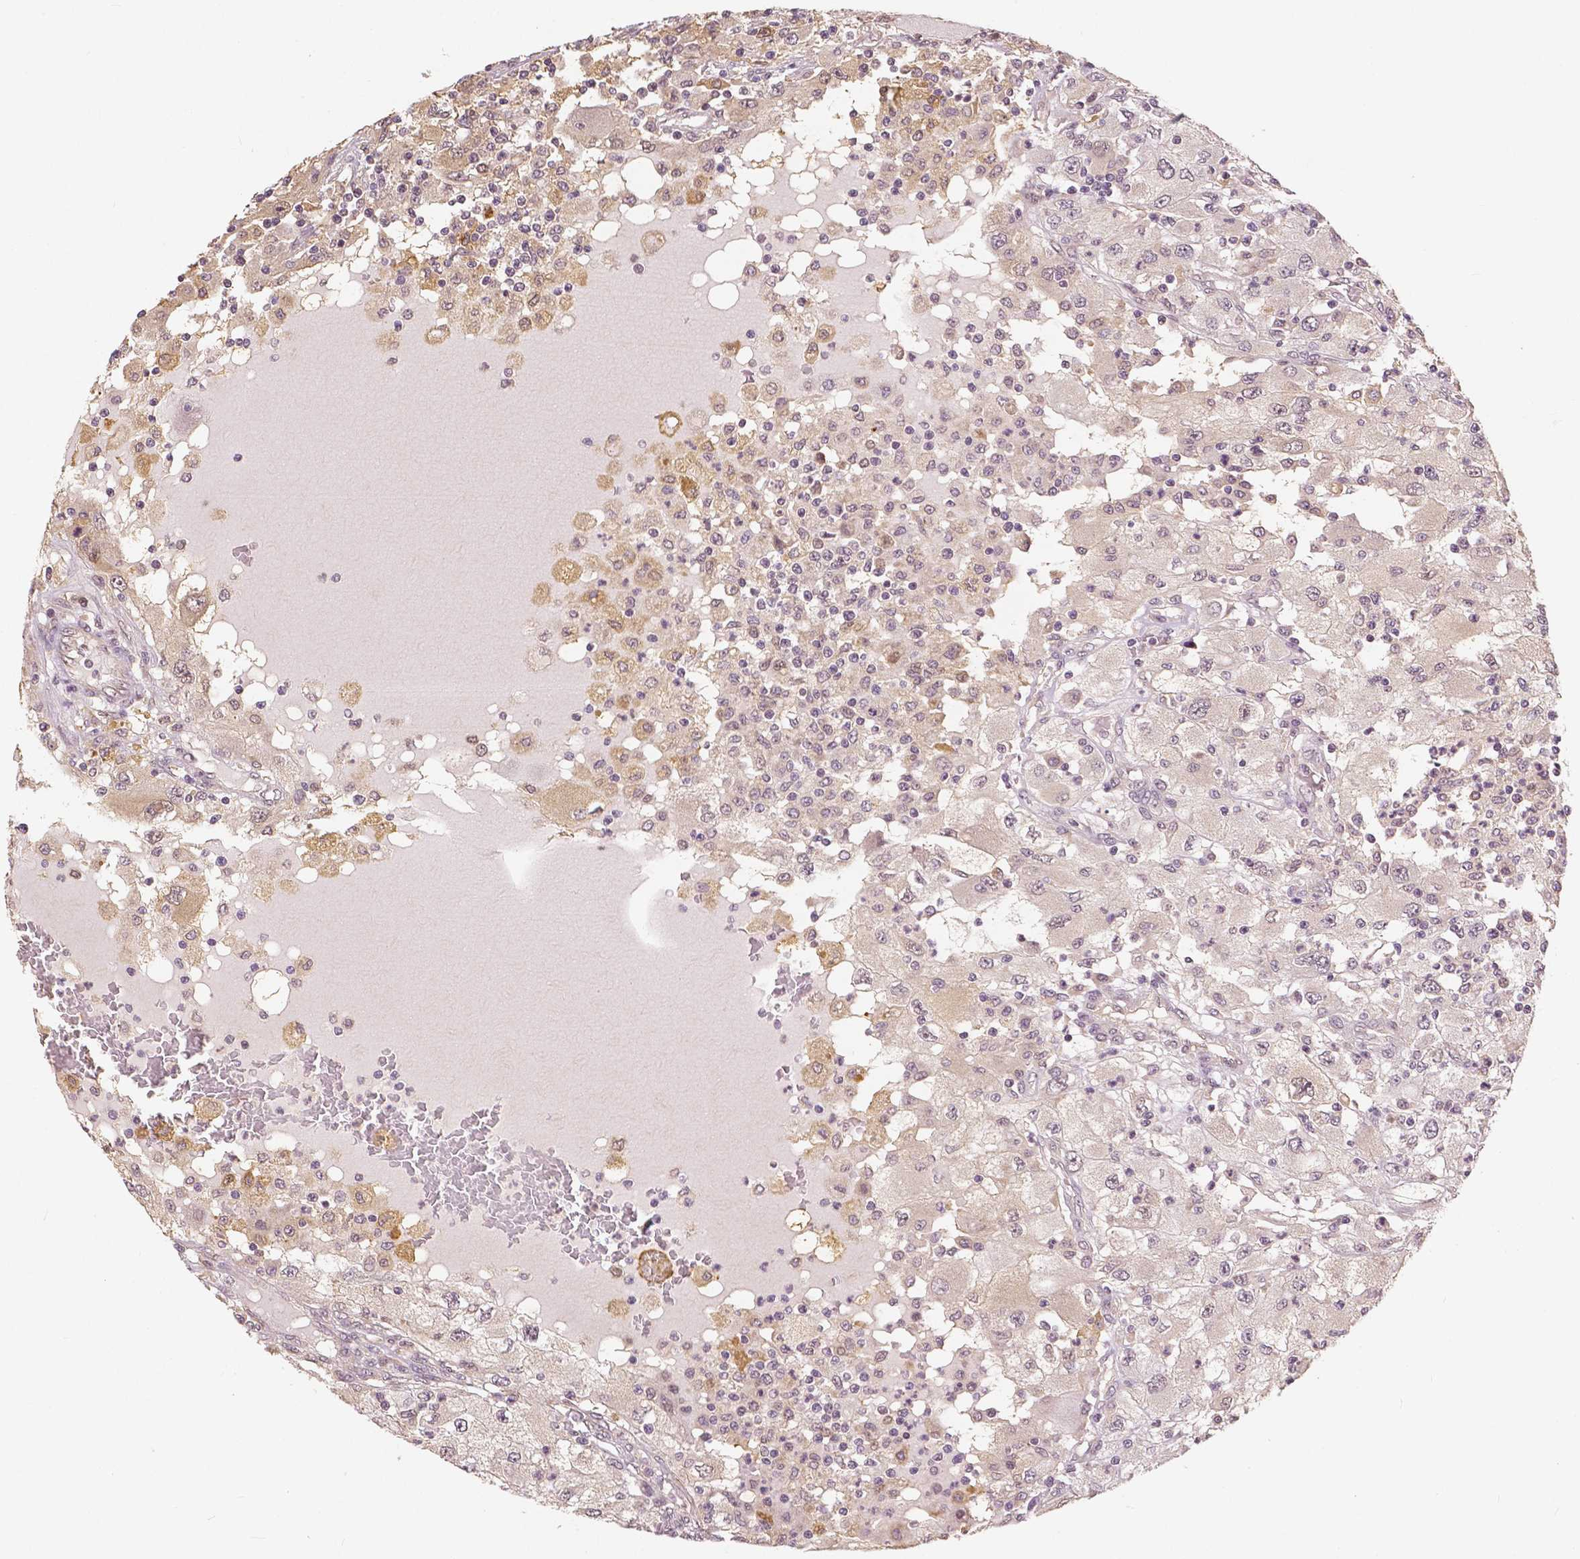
{"staining": {"intensity": "weak", "quantity": "<25%", "location": "nuclear"}, "tissue": "renal cancer", "cell_type": "Tumor cells", "image_type": "cancer", "snomed": [{"axis": "morphology", "description": "Adenocarcinoma, NOS"}, {"axis": "topography", "description": "Kidney"}], "caption": "Tumor cells show no significant staining in renal cancer (adenocarcinoma).", "gene": "MAP1LC3B", "patient": {"sex": "female", "age": 67}}